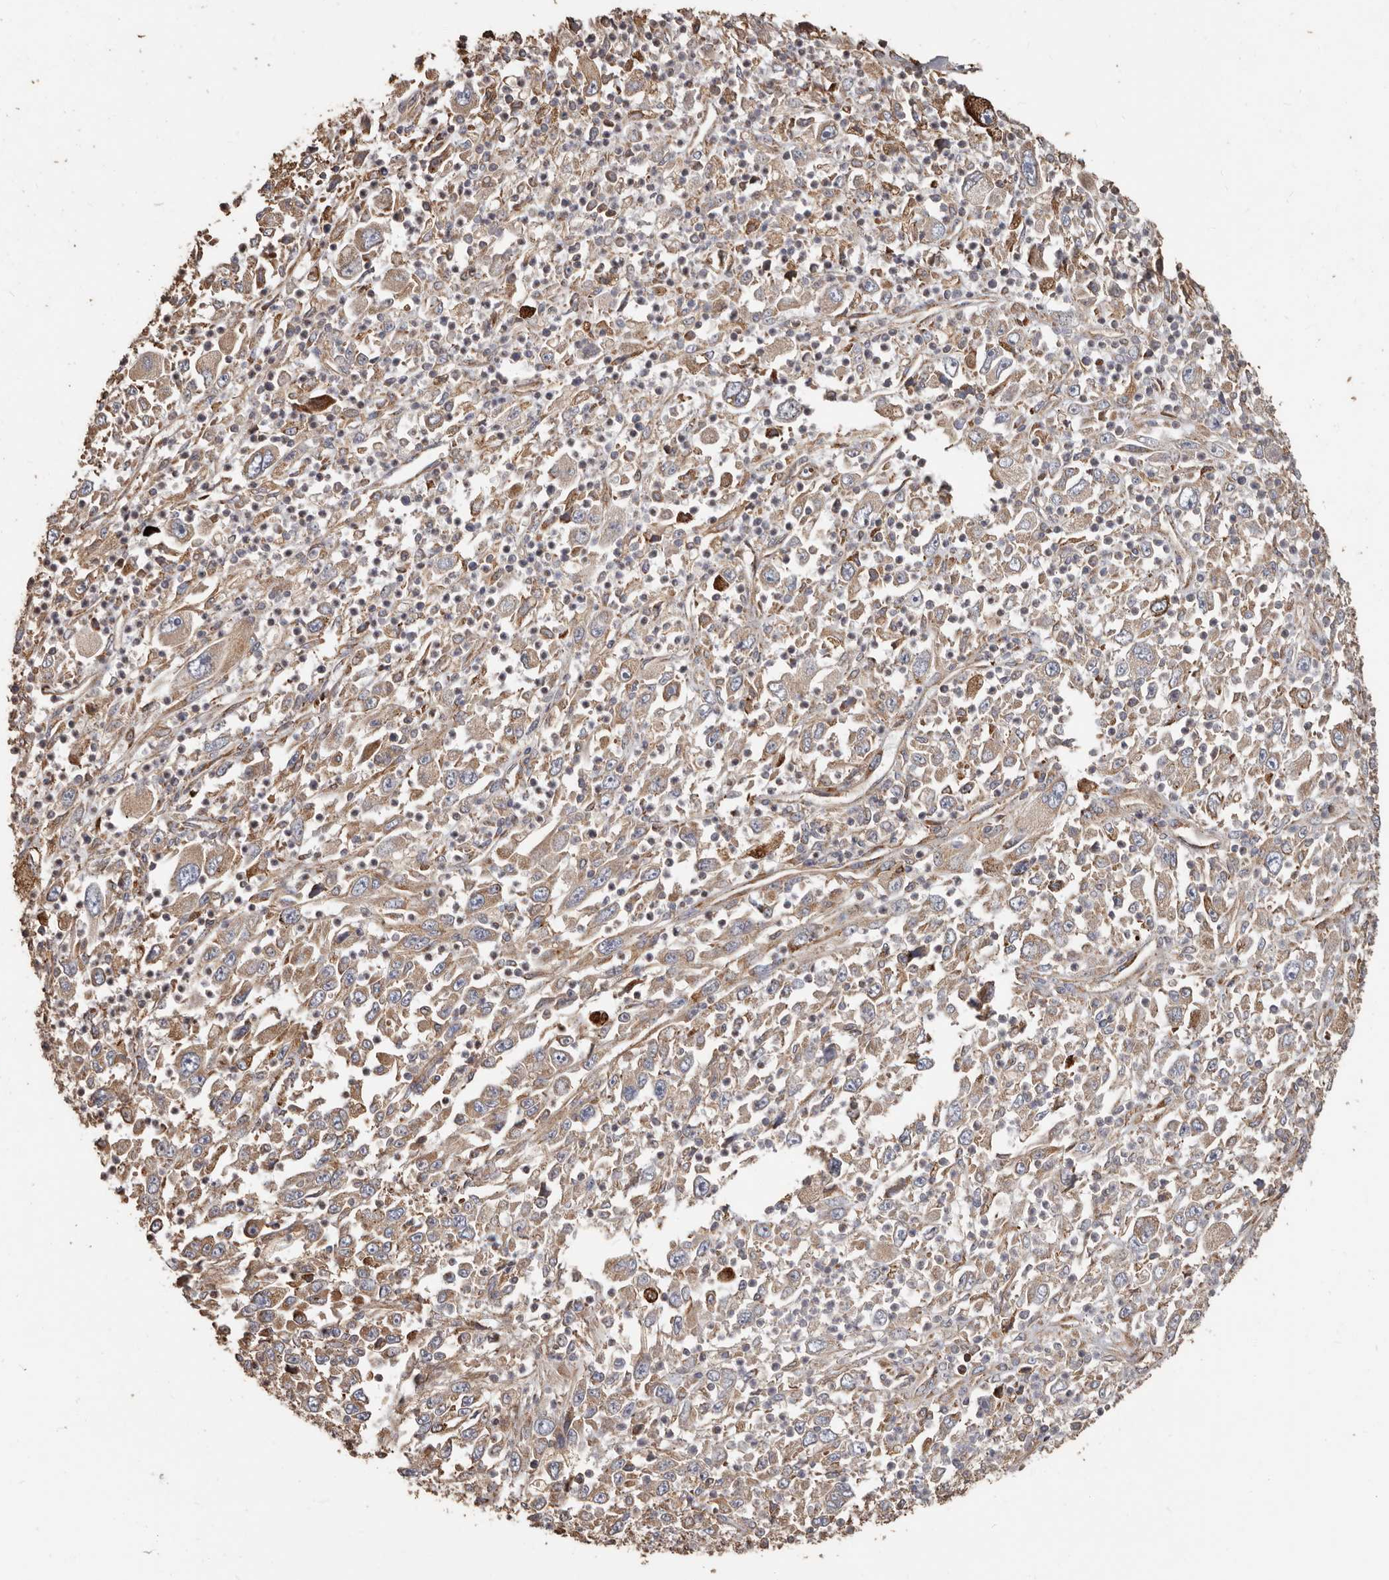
{"staining": {"intensity": "weak", "quantity": ">75%", "location": "cytoplasmic/membranous"}, "tissue": "melanoma", "cell_type": "Tumor cells", "image_type": "cancer", "snomed": [{"axis": "morphology", "description": "Malignant melanoma, Metastatic site"}, {"axis": "topography", "description": "Skin"}], "caption": "Protein staining of melanoma tissue reveals weak cytoplasmic/membranous staining in approximately >75% of tumor cells.", "gene": "OSGIN2", "patient": {"sex": "female", "age": 56}}